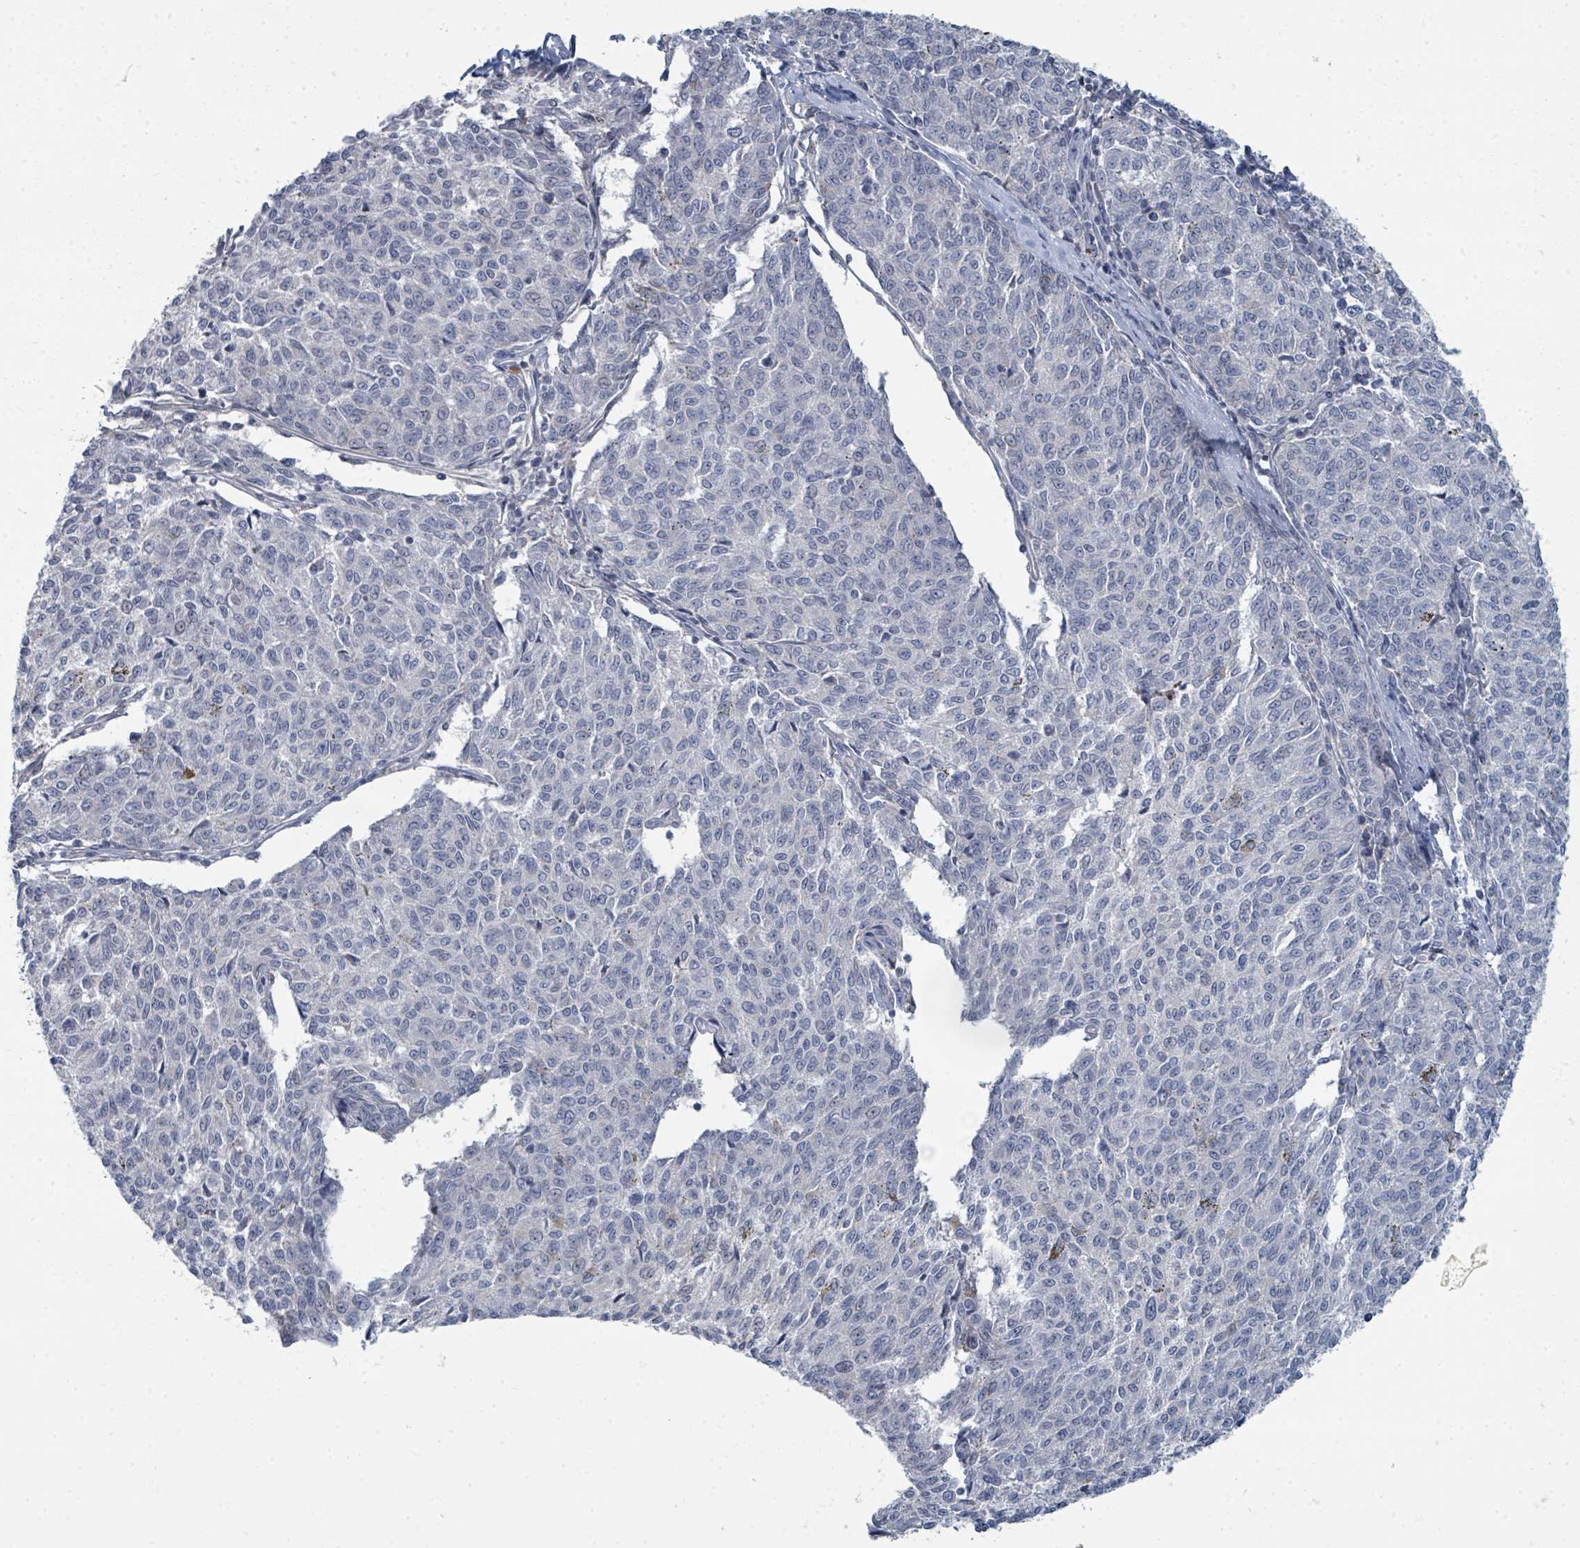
{"staining": {"intensity": "negative", "quantity": "none", "location": "none"}, "tissue": "melanoma", "cell_type": "Tumor cells", "image_type": "cancer", "snomed": [{"axis": "morphology", "description": "Malignant melanoma, NOS"}, {"axis": "topography", "description": "Skin"}], "caption": "Human malignant melanoma stained for a protein using immunohistochemistry exhibits no positivity in tumor cells.", "gene": "SLC25A45", "patient": {"sex": "female", "age": 72}}